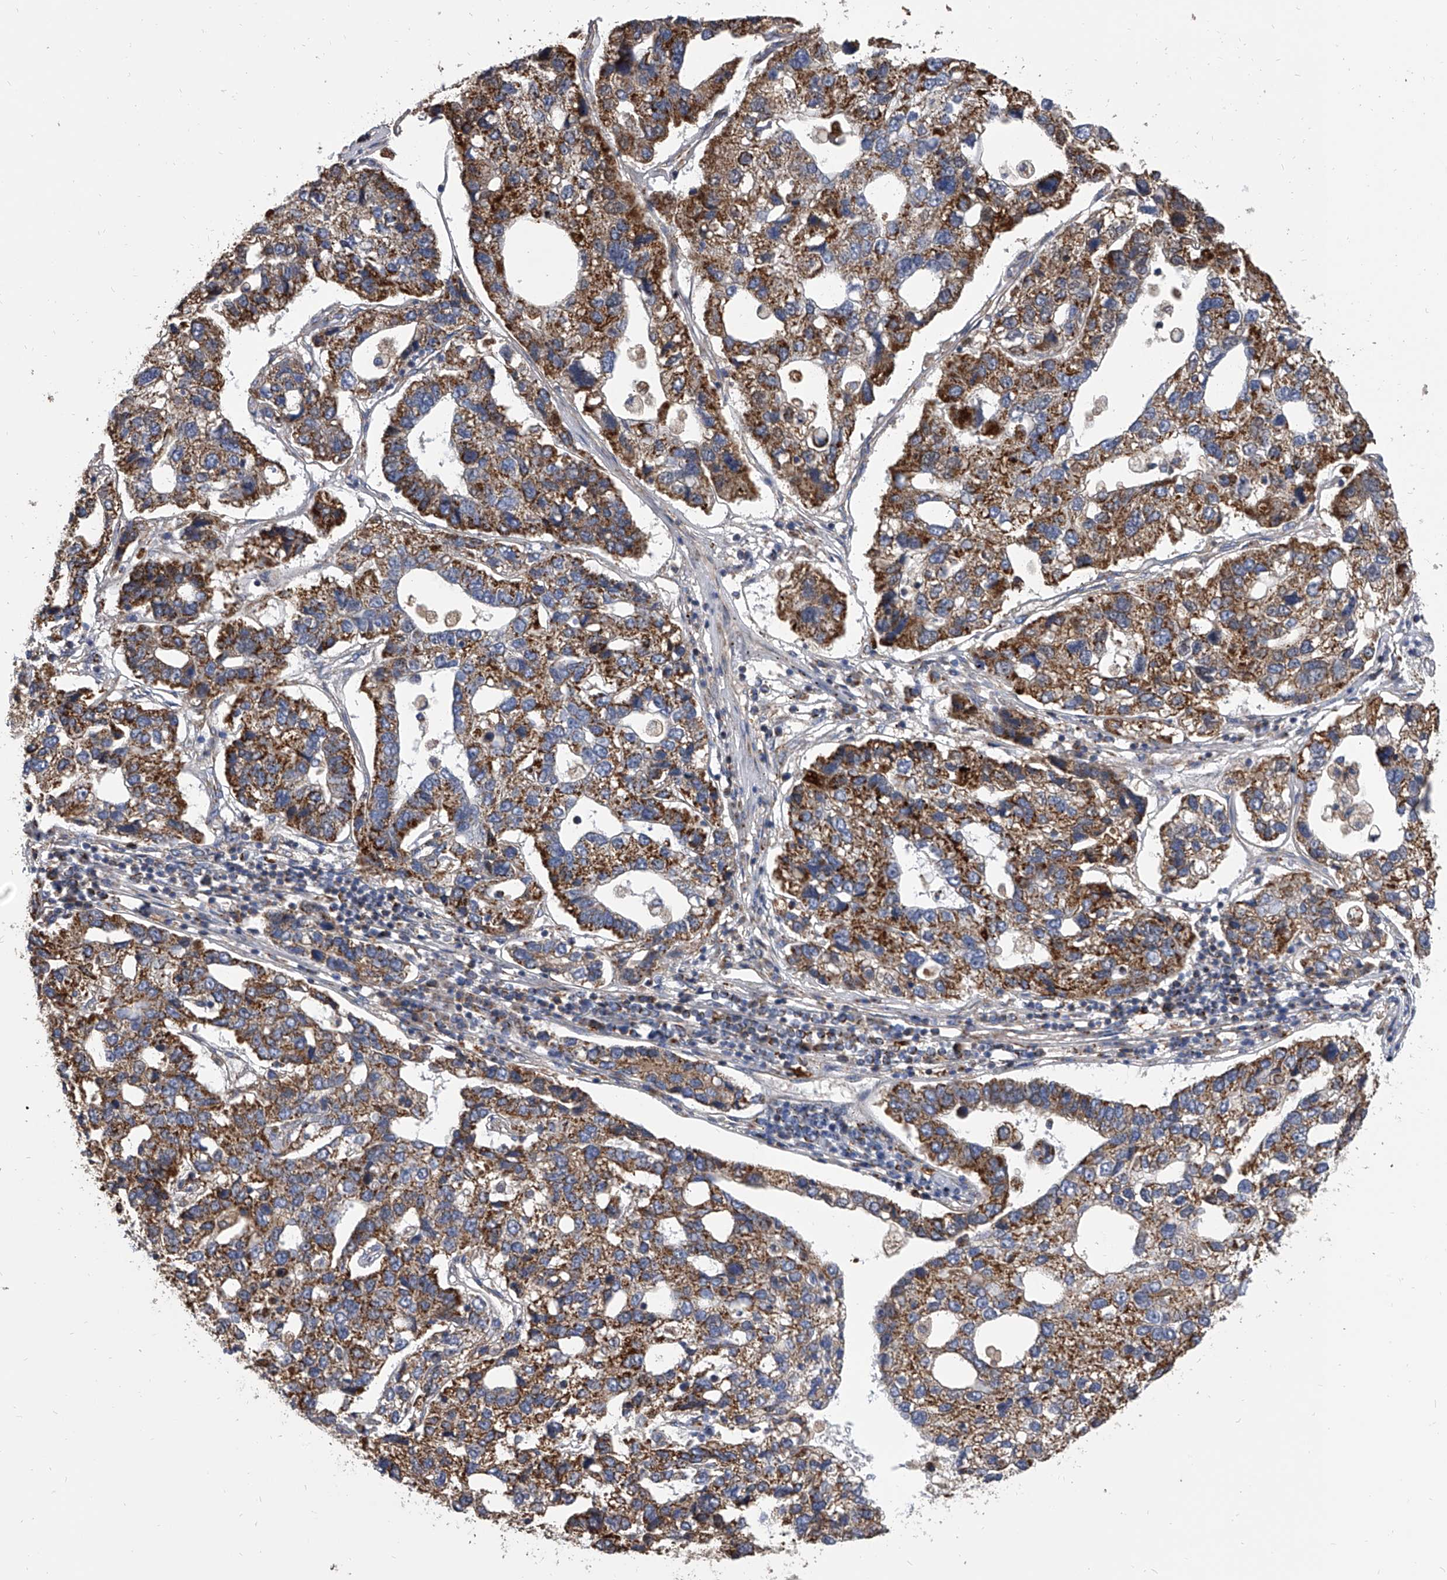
{"staining": {"intensity": "strong", "quantity": "25%-75%", "location": "cytoplasmic/membranous"}, "tissue": "pancreatic cancer", "cell_type": "Tumor cells", "image_type": "cancer", "snomed": [{"axis": "morphology", "description": "Adenocarcinoma, NOS"}, {"axis": "topography", "description": "Pancreas"}], "caption": "Brown immunohistochemical staining in pancreatic cancer reveals strong cytoplasmic/membranous staining in about 25%-75% of tumor cells.", "gene": "MRPL28", "patient": {"sex": "female", "age": 61}}